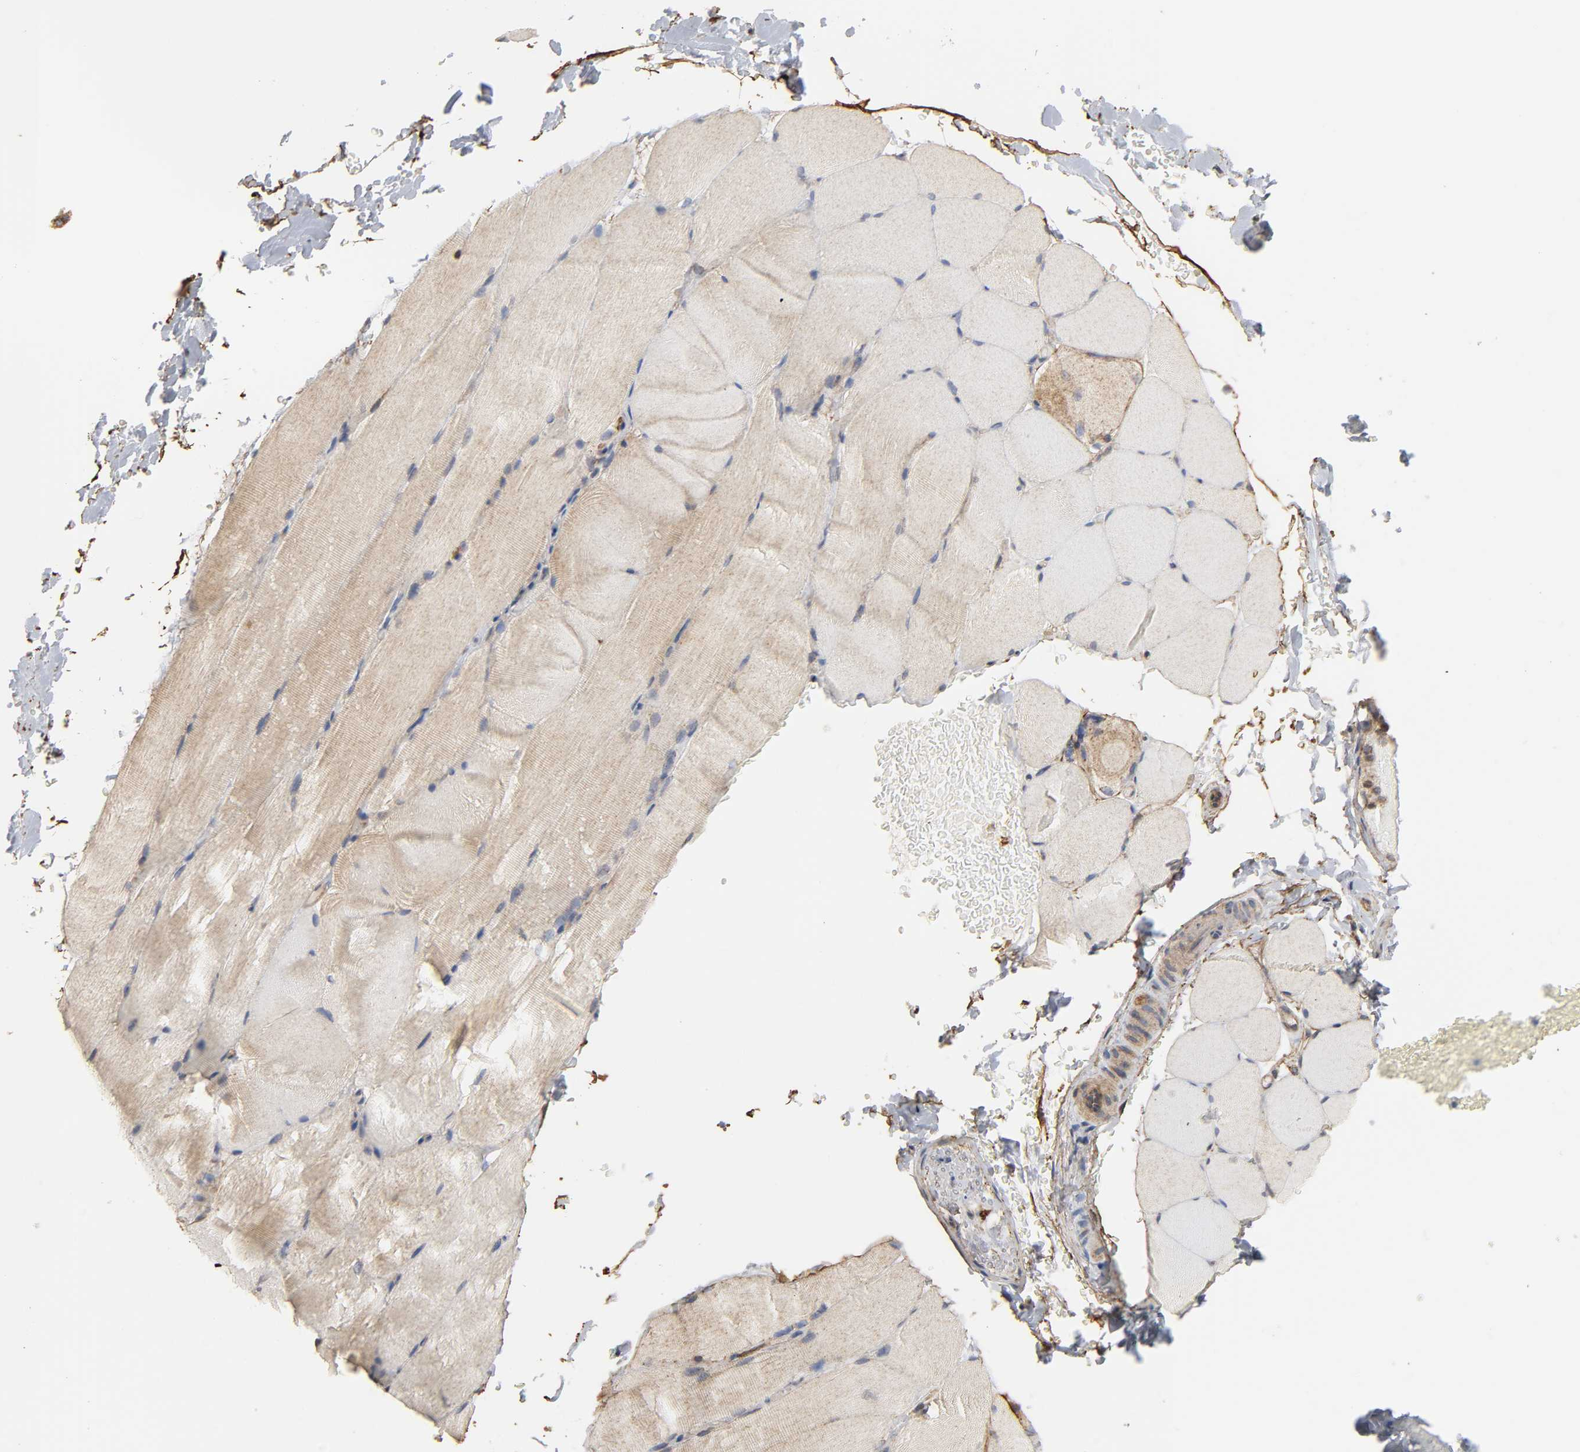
{"staining": {"intensity": "moderate", "quantity": "25%-75%", "location": "cytoplasmic/membranous"}, "tissue": "skeletal muscle", "cell_type": "Myocytes", "image_type": "normal", "snomed": [{"axis": "morphology", "description": "Normal tissue, NOS"}, {"axis": "topography", "description": "Skeletal muscle"}, {"axis": "topography", "description": "Parathyroid gland"}], "caption": "Immunohistochemistry micrograph of unremarkable human skeletal muscle stained for a protein (brown), which demonstrates medium levels of moderate cytoplasmic/membranous positivity in about 25%-75% of myocytes.", "gene": "SH3GLB1", "patient": {"sex": "female", "age": 37}}